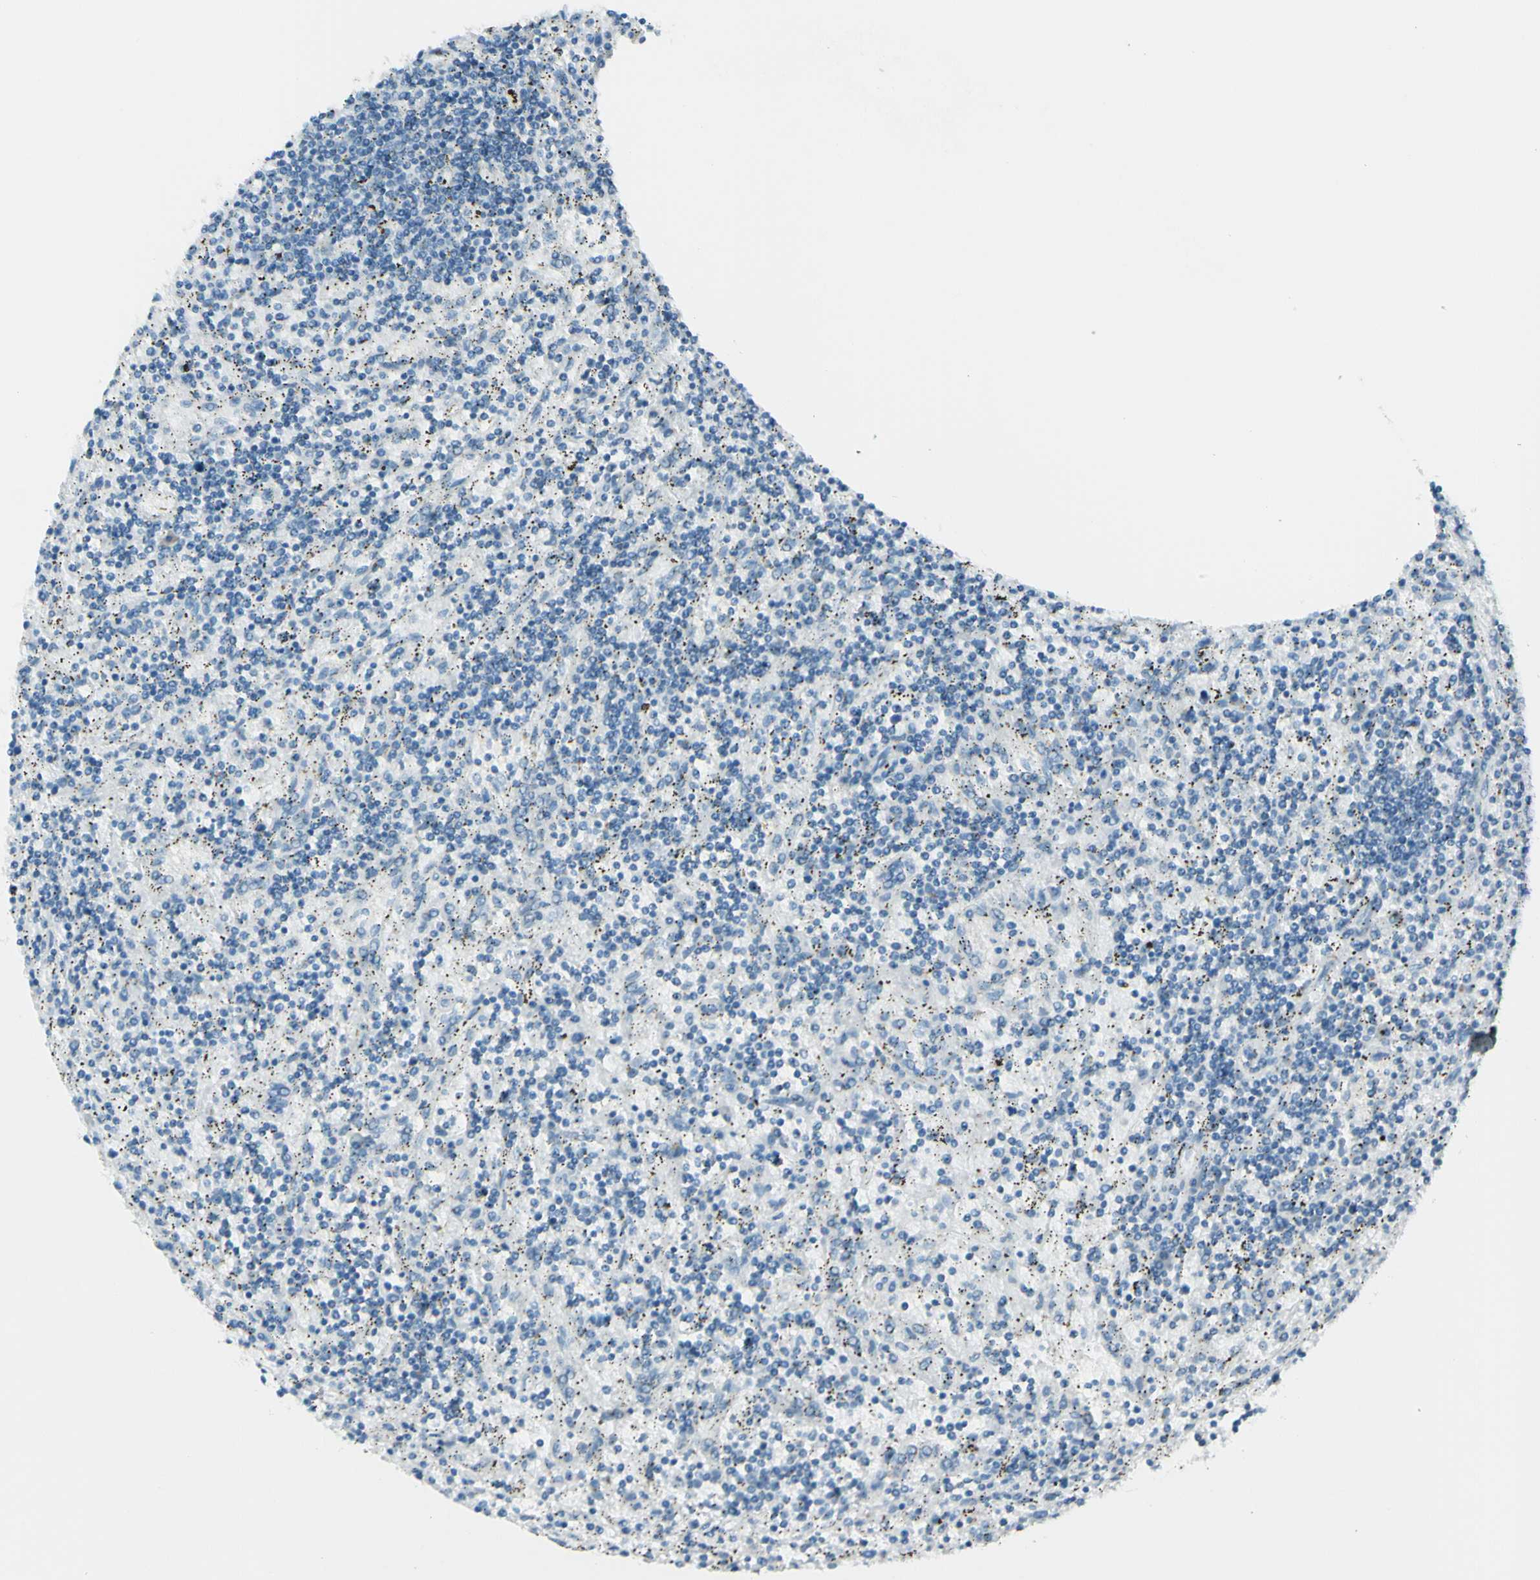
{"staining": {"intensity": "negative", "quantity": "none", "location": "none"}, "tissue": "lymphoma", "cell_type": "Tumor cells", "image_type": "cancer", "snomed": [{"axis": "morphology", "description": "Malignant lymphoma, non-Hodgkin's type, Low grade"}, {"axis": "topography", "description": "Spleen"}], "caption": "Immunohistochemistry photomicrograph of neoplastic tissue: human low-grade malignant lymphoma, non-Hodgkin's type stained with DAB (3,3'-diaminobenzidine) demonstrates no significant protein positivity in tumor cells. Nuclei are stained in blue.", "gene": "B4GALT1", "patient": {"sex": "male", "age": 76}}